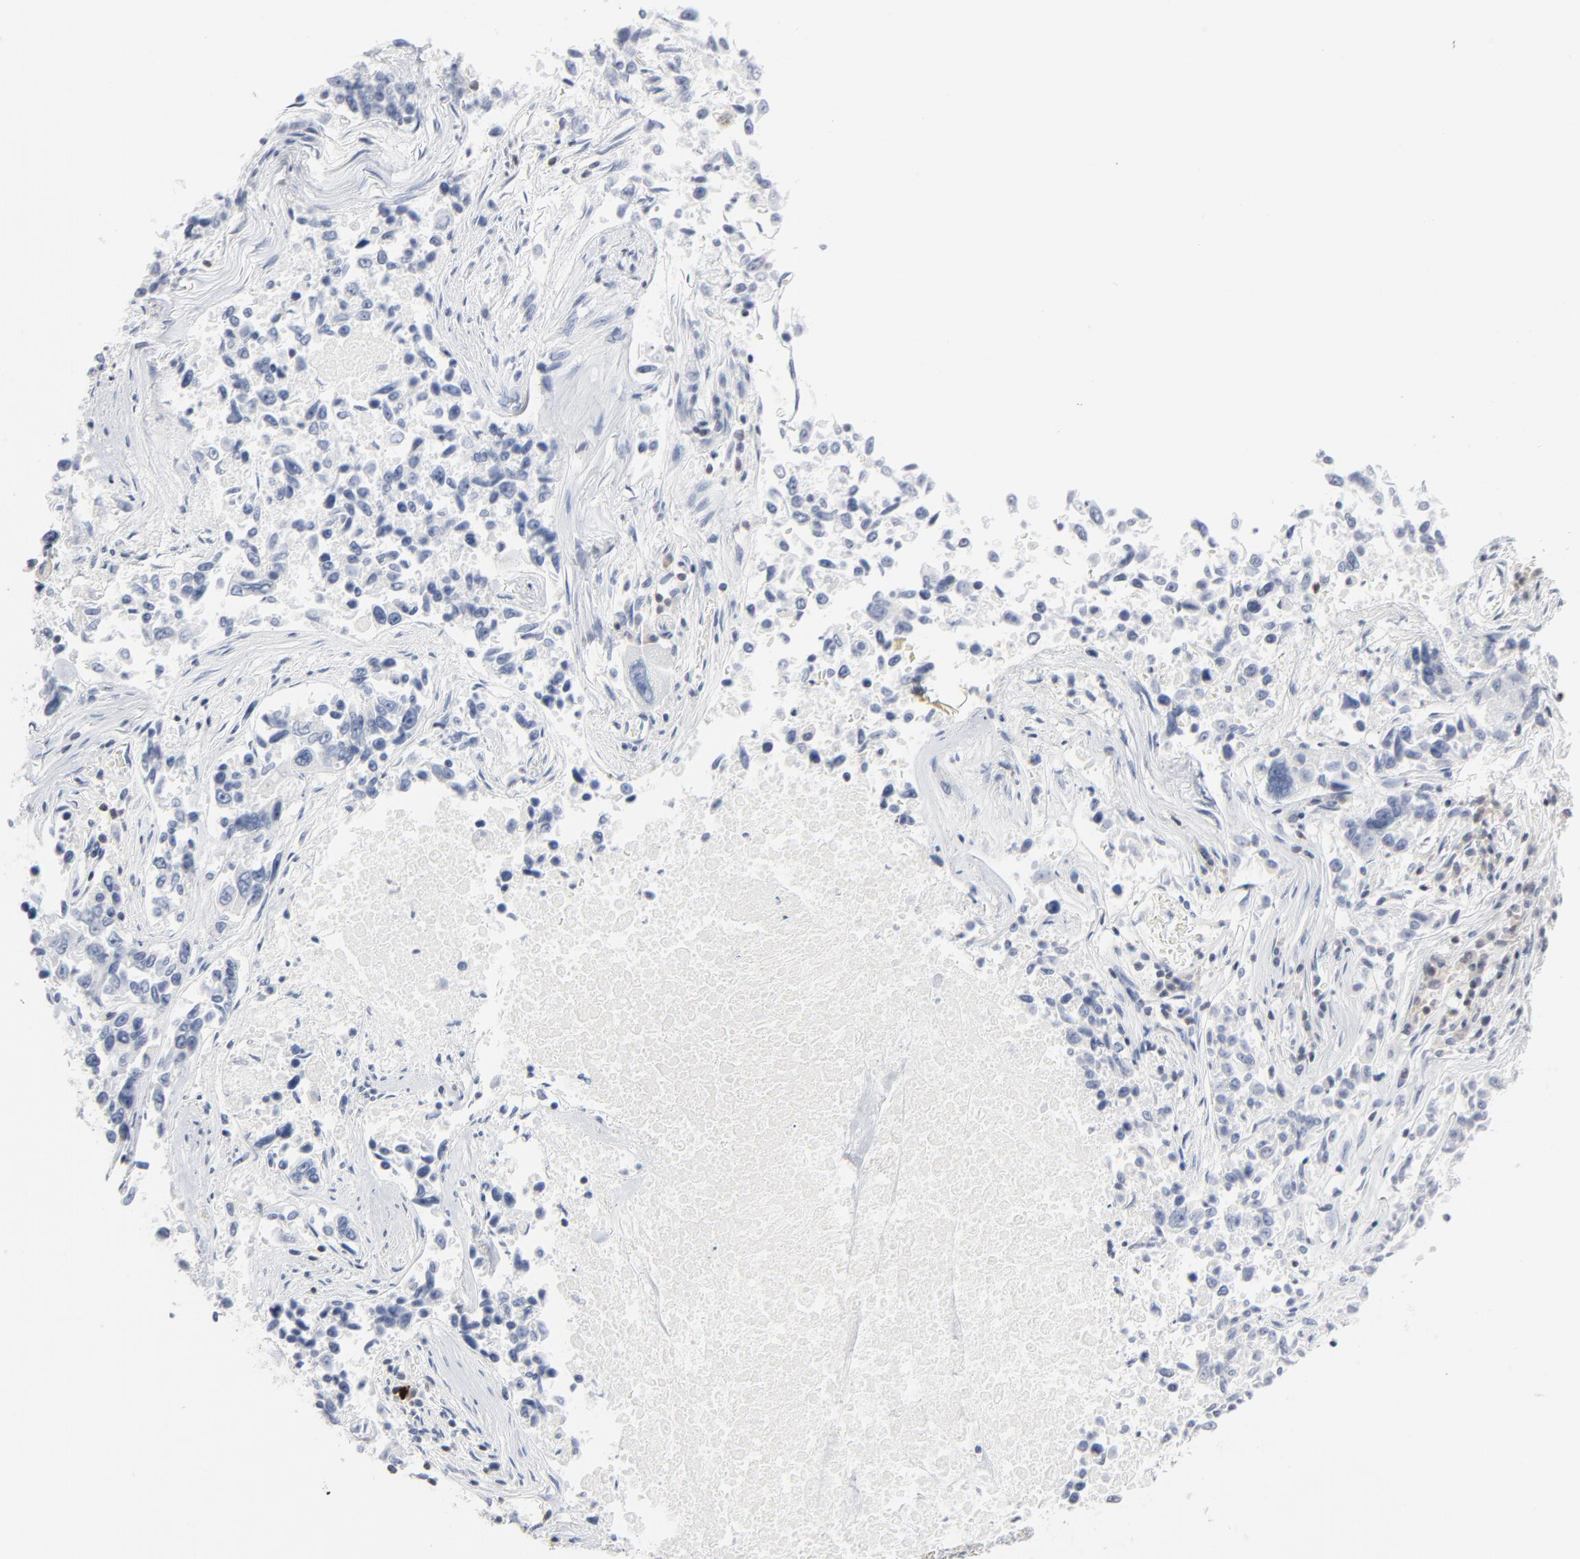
{"staining": {"intensity": "negative", "quantity": "none", "location": "none"}, "tissue": "lung cancer", "cell_type": "Tumor cells", "image_type": "cancer", "snomed": [{"axis": "morphology", "description": "Adenocarcinoma, NOS"}, {"axis": "topography", "description": "Lung"}], "caption": "Immunohistochemistry micrograph of human lung cancer stained for a protein (brown), which reveals no staining in tumor cells.", "gene": "PTK2B", "patient": {"sex": "male", "age": 84}}